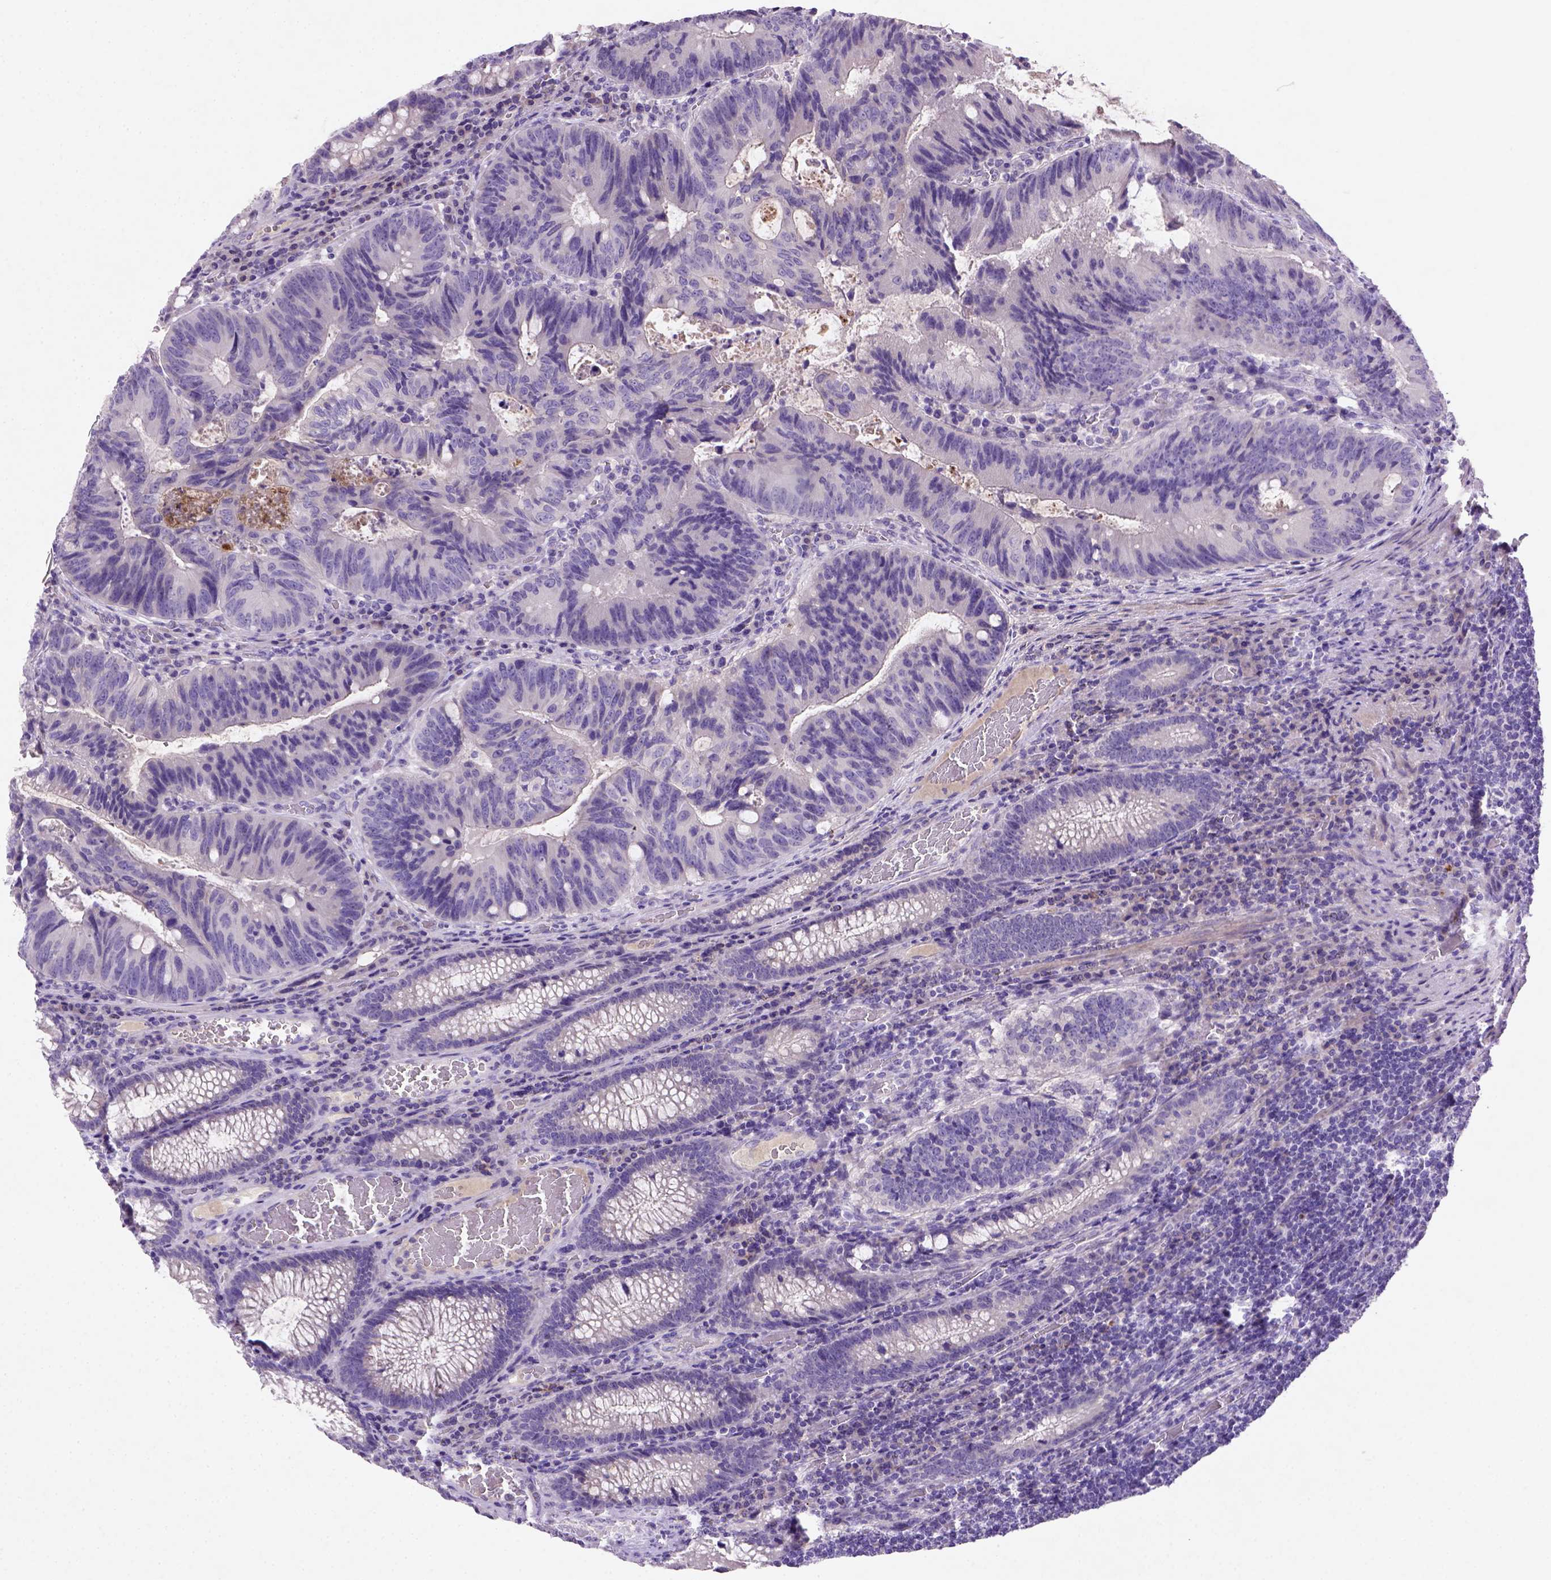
{"staining": {"intensity": "negative", "quantity": "none", "location": "none"}, "tissue": "colorectal cancer", "cell_type": "Tumor cells", "image_type": "cancer", "snomed": [{"axis": "morphology", "description": "Adenocarcinoma, NOS"}, {"axis": "topography", "description": "Colon"}], "caption": "Immunohistochemistry of adenocarcinoma (colorectal) reveals no positivity in tumor cells.", "gene": "NUDT2", "patient": {"sex": "male", "age": 67}}